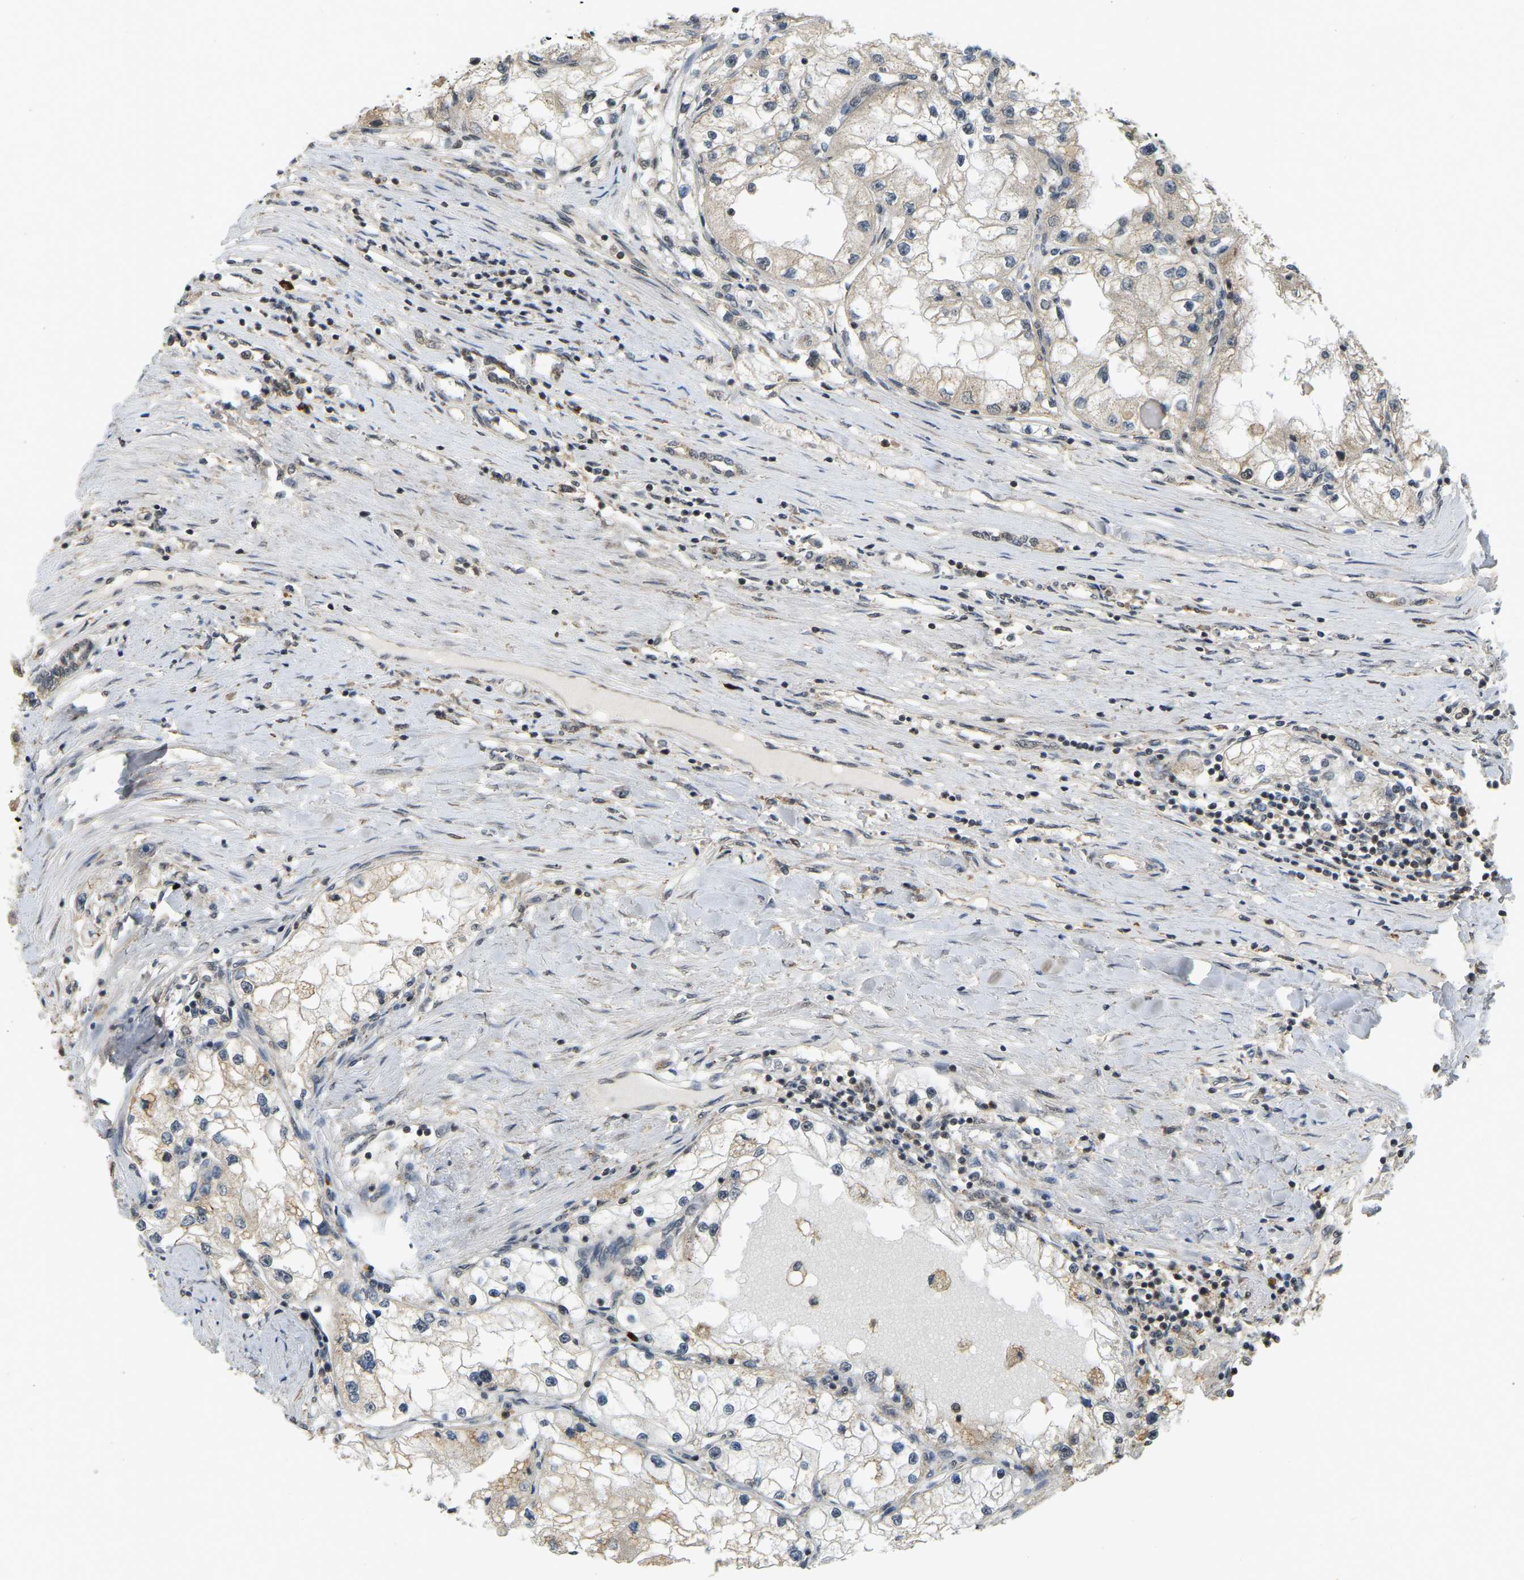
{"staining": {"intensity": "moderate", "quantity": "<25%", "location": "cytoplasmic/membranous"}, "tissue": "renal cancer", "cell_type": "Tumor cells", "image_type": "cancer", "snomed": [{"axis": "morphology", "description": "Adenocarcinoma, NOS"}, {"axis": "topography", "description": "Kidney"}], "caption": "Moderate cytoplasmic/membranous protein staining is seen in about <25% of tumor cells in renal cancer (adenocarcinoma).", "gene": "BRF2", "patient": {"sex": "male", "age": 68}}